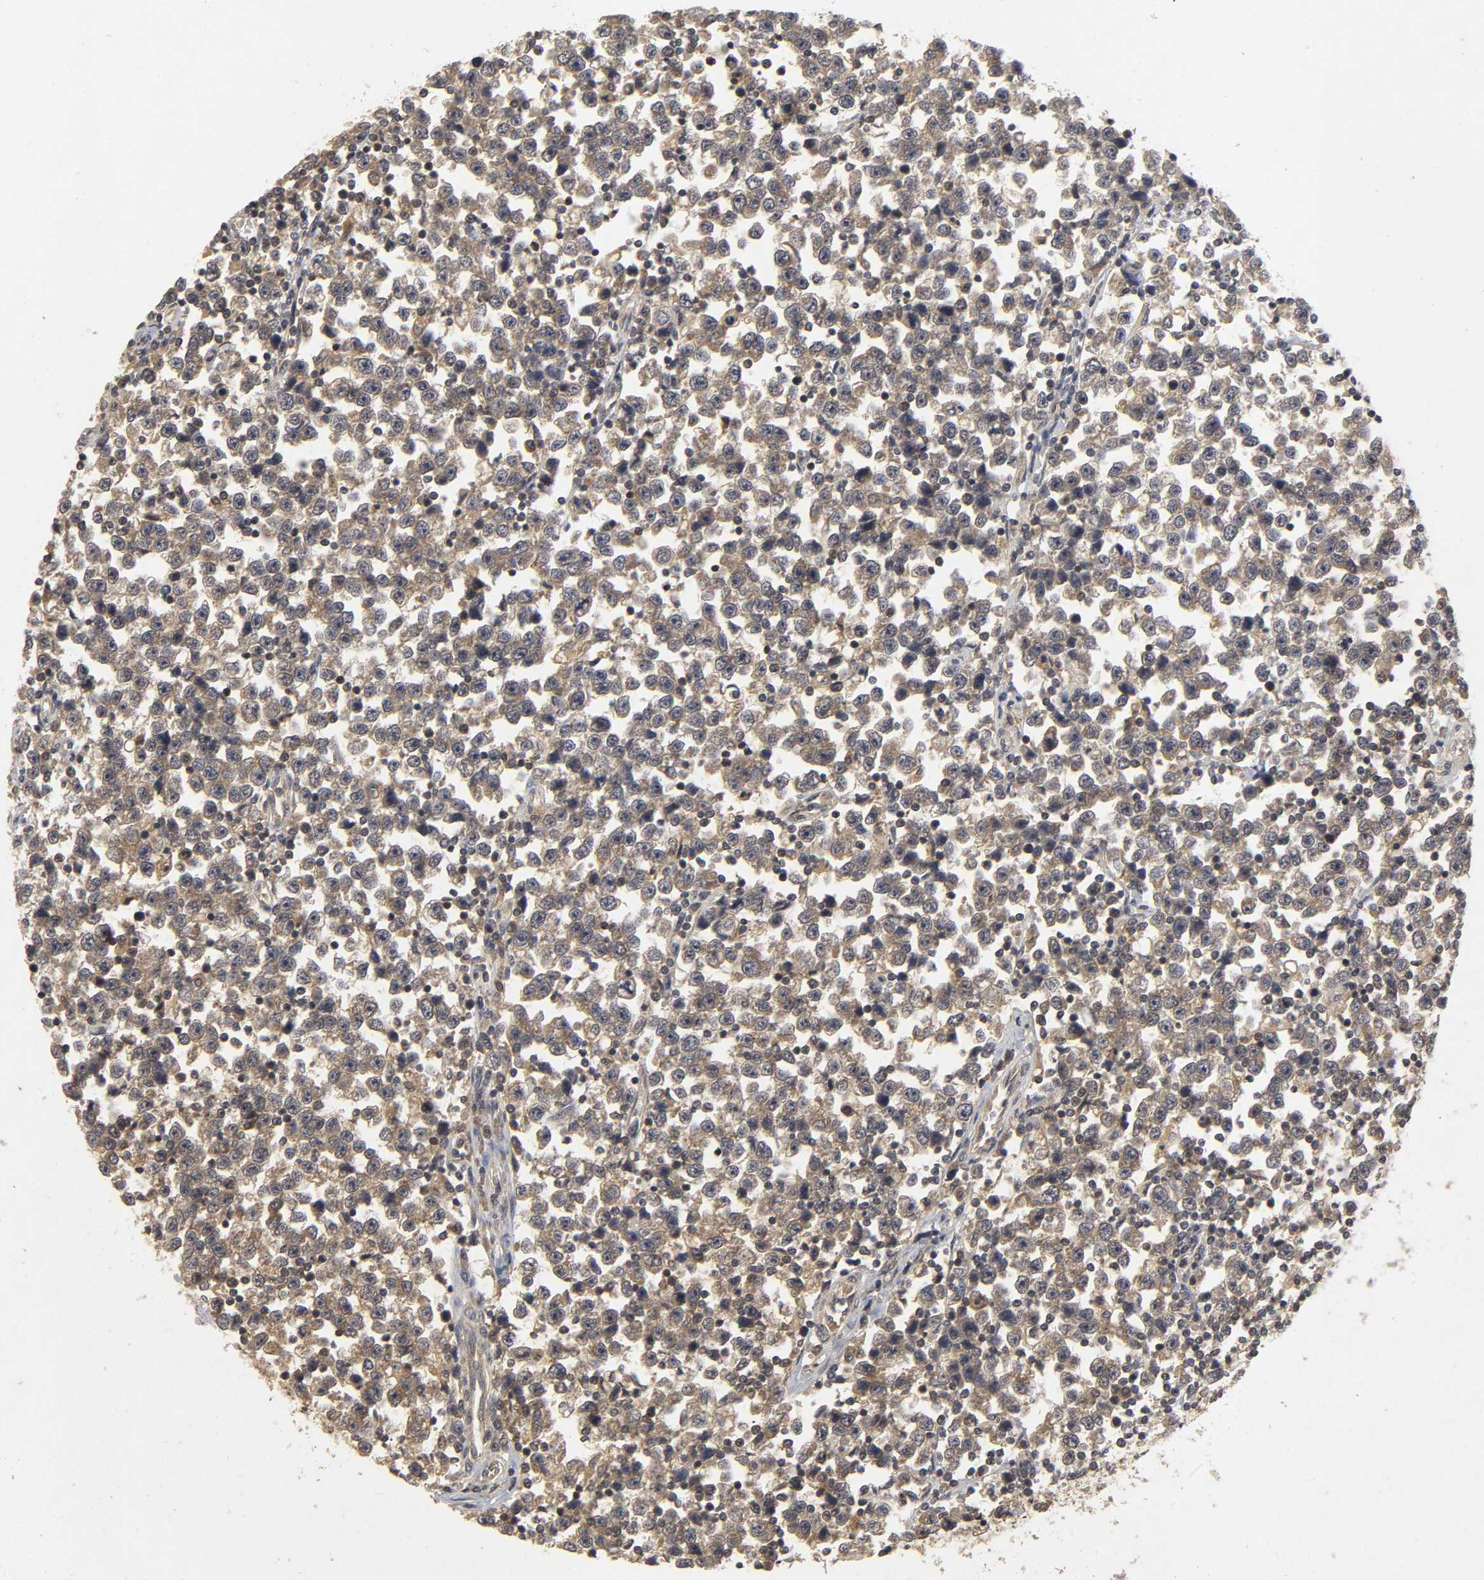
{"staining": {"intensity": "weak", "quantity": ">75%", "location": "cytoplasmic/membranous"}, "tissue": "testis cancer", "cell_type": "Tumor cells", "image_type": "cancer", "snomed": [{"axis": "morphology", "description": "Seminoma, NOS"}, {"axis": "topography", "description": "Testis"}], "caption": "A micrograph showing weak cytoplasmic/membranous positivity in about >75% of tumor cells in testis cancer (seminoma), as visualized by brown immunohistochemical staining.", "gene": "TRAF6", "patient": {"sex": "male", "age": 43}}